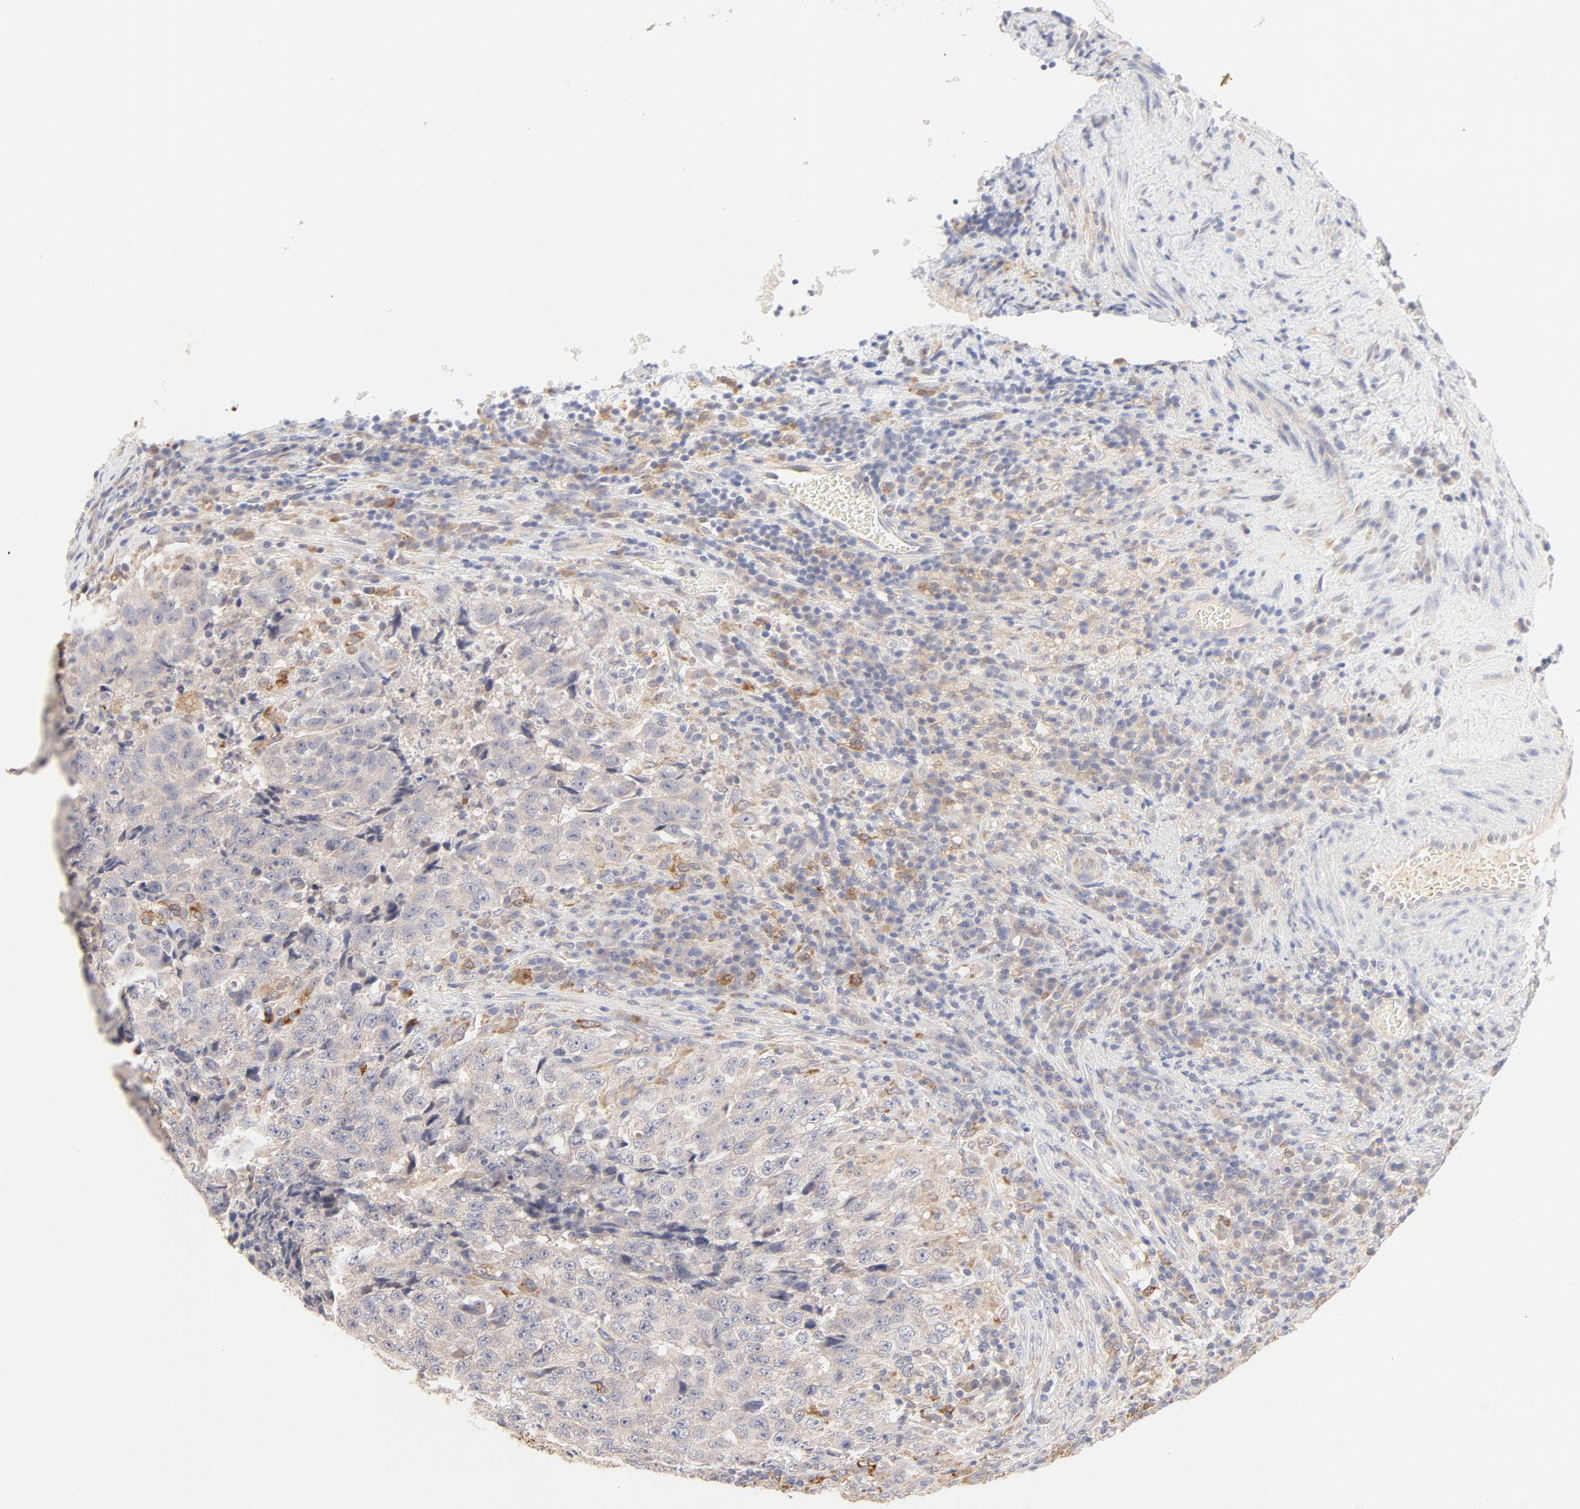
{"staining": {"intensity": "negative", "quantity": "none", "location": "none"}, "tissue": "testis cancer", "cell_type": "Tumor cells", "image_type": "cancer", "snomed": [{"axis": "morphology", "description": "Necrosis, NOS"}, {"axis": "morphology", "description": "Carcinoma, Embryonal, NOS"}, {"axis": "topography", "description": "Testis"}], "caption": "Immunohistochemical staining of human testis embryonal carcinoma reveals no significant staining in tumor cells.", "gene": "MTERF2", "patient": {"sex": "male", "age": 19}}